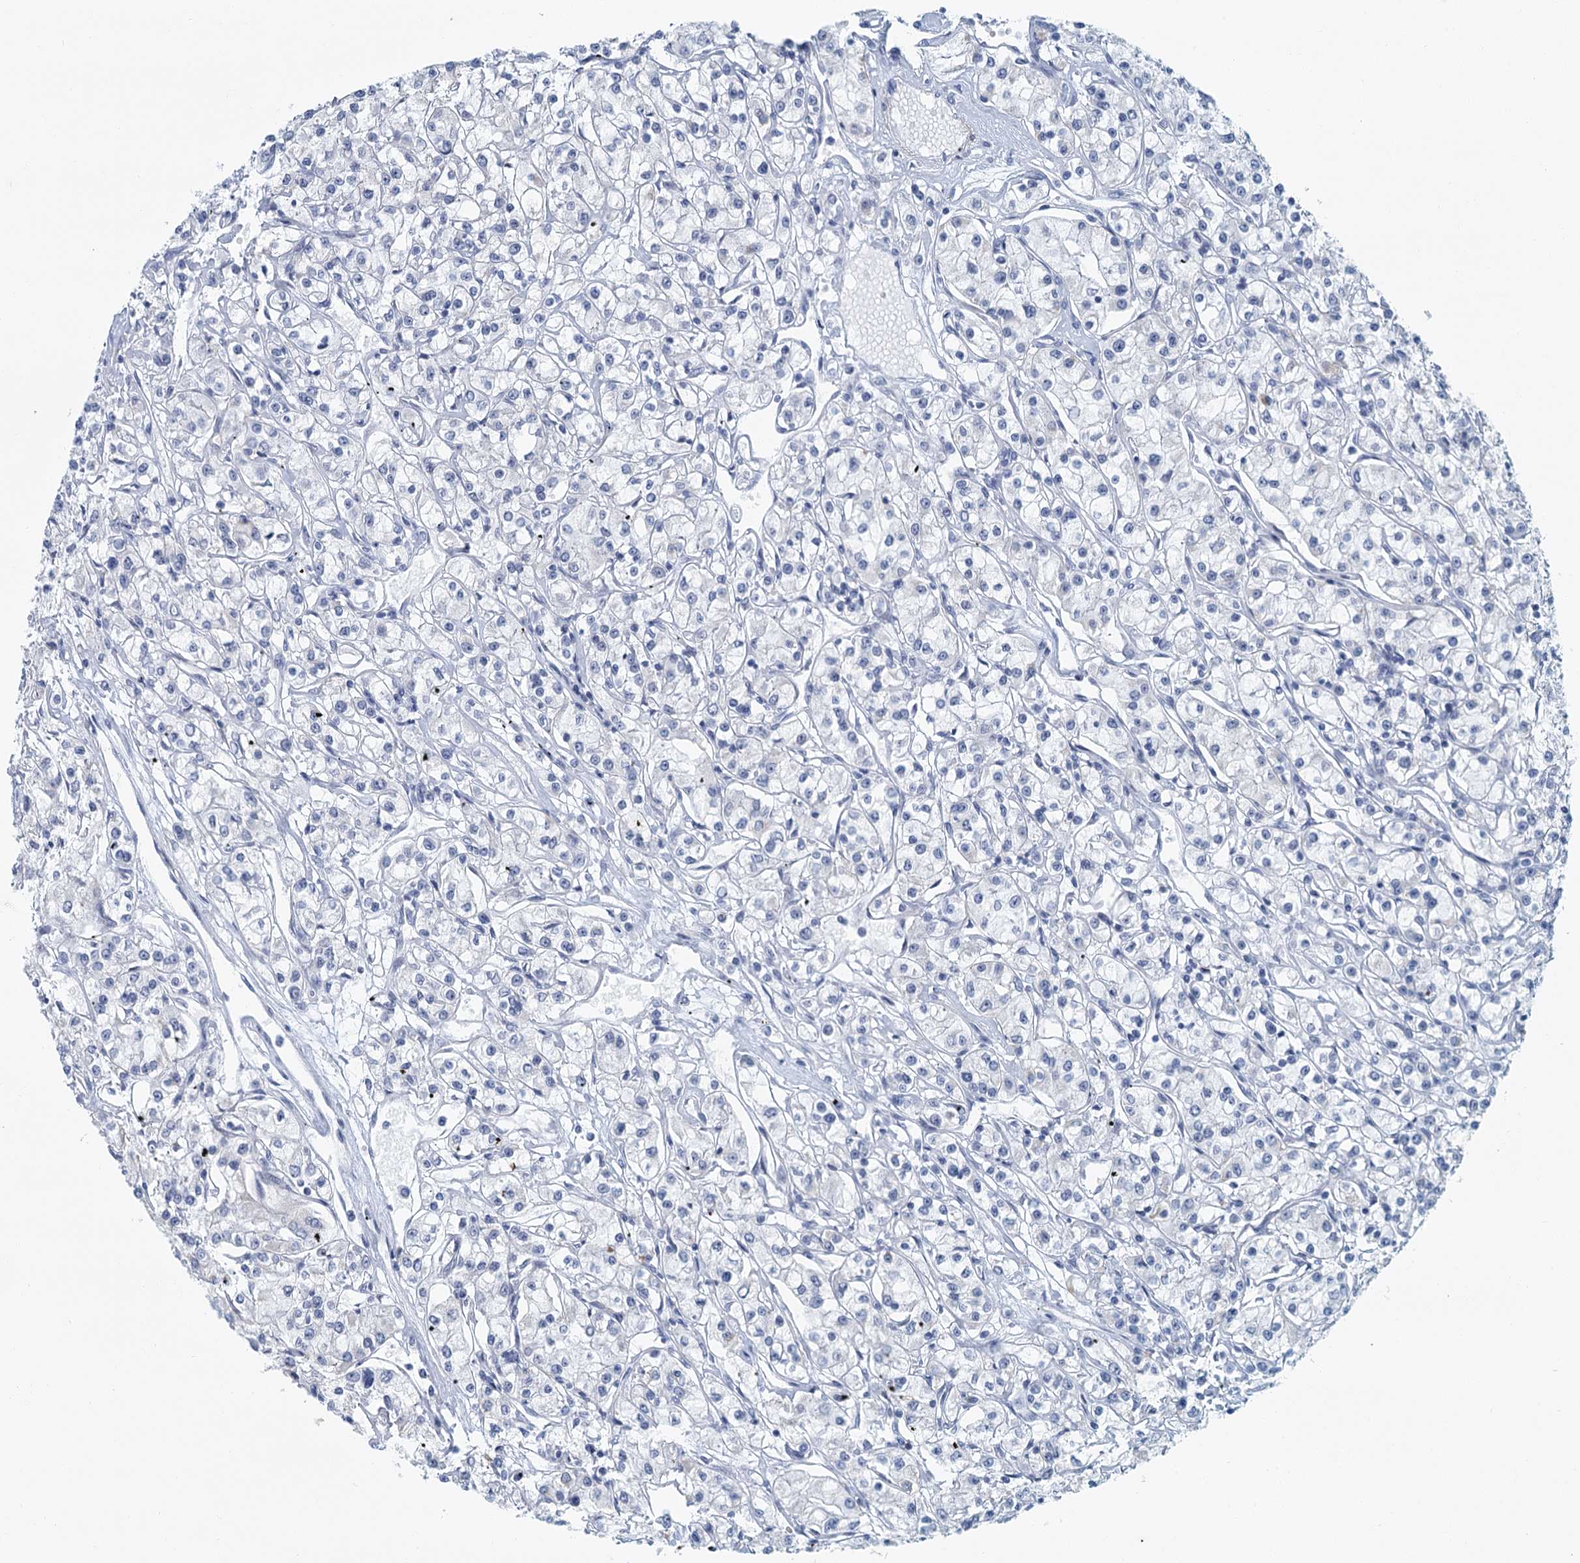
{"staining": {"intensity": "negative", "quantity": "none", "location": "none"}, "tissue": "renal cancer", "cell_type": "Tumor cells", "image_type": "cancer", "snomed": [{"axis": "morphology", "description": "Adenocarcinoma, NOS"}, {"axis": "topography", "description": "Kidney"}], "caption": "Tumor cells show no significant protein positivity in renal cancer (adenocarcinoma).", "gene": "ZNF527", "patient": {"sex": "female", "age": 59}}